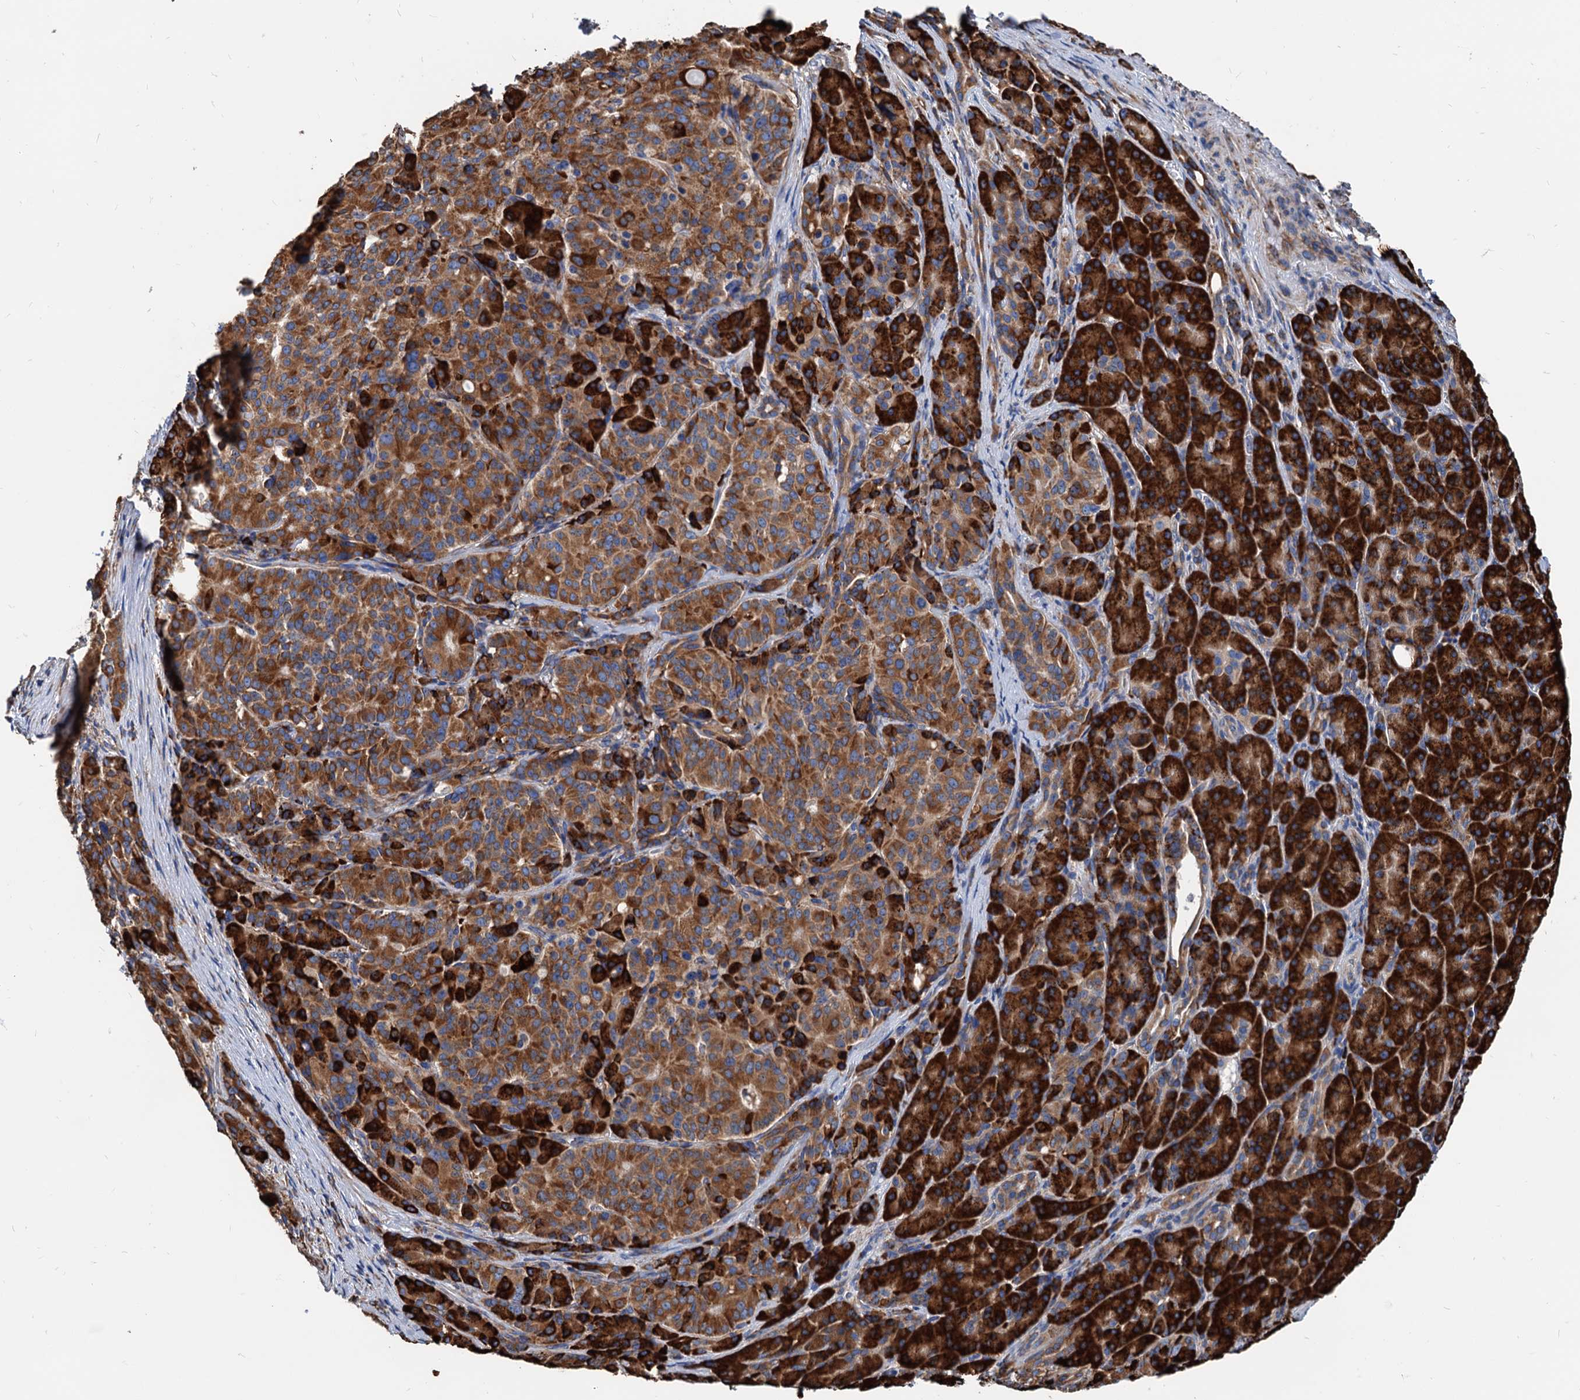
{"staining": {"intensity": "strong", "quantity": ">75%", "location": "cytoplasmic/membranous"}, "tissue": "pancreatic cancer", "cell_type": "Tumor cells", "image_type": "cancer", "snomed": [{"axis": "morphology", "description": "Adenocarcinoma, NOS"}, {"axis": "topography", "description": "Pancreas"}], "caption": "Strong cytoplasmic/membranous protein expression is seen in approximately >75% of tumor cells in pancreatic cancer (adenocarcinoma).", "gene": "HSPA5", "patient": {"sex": "female", "age": 74}}